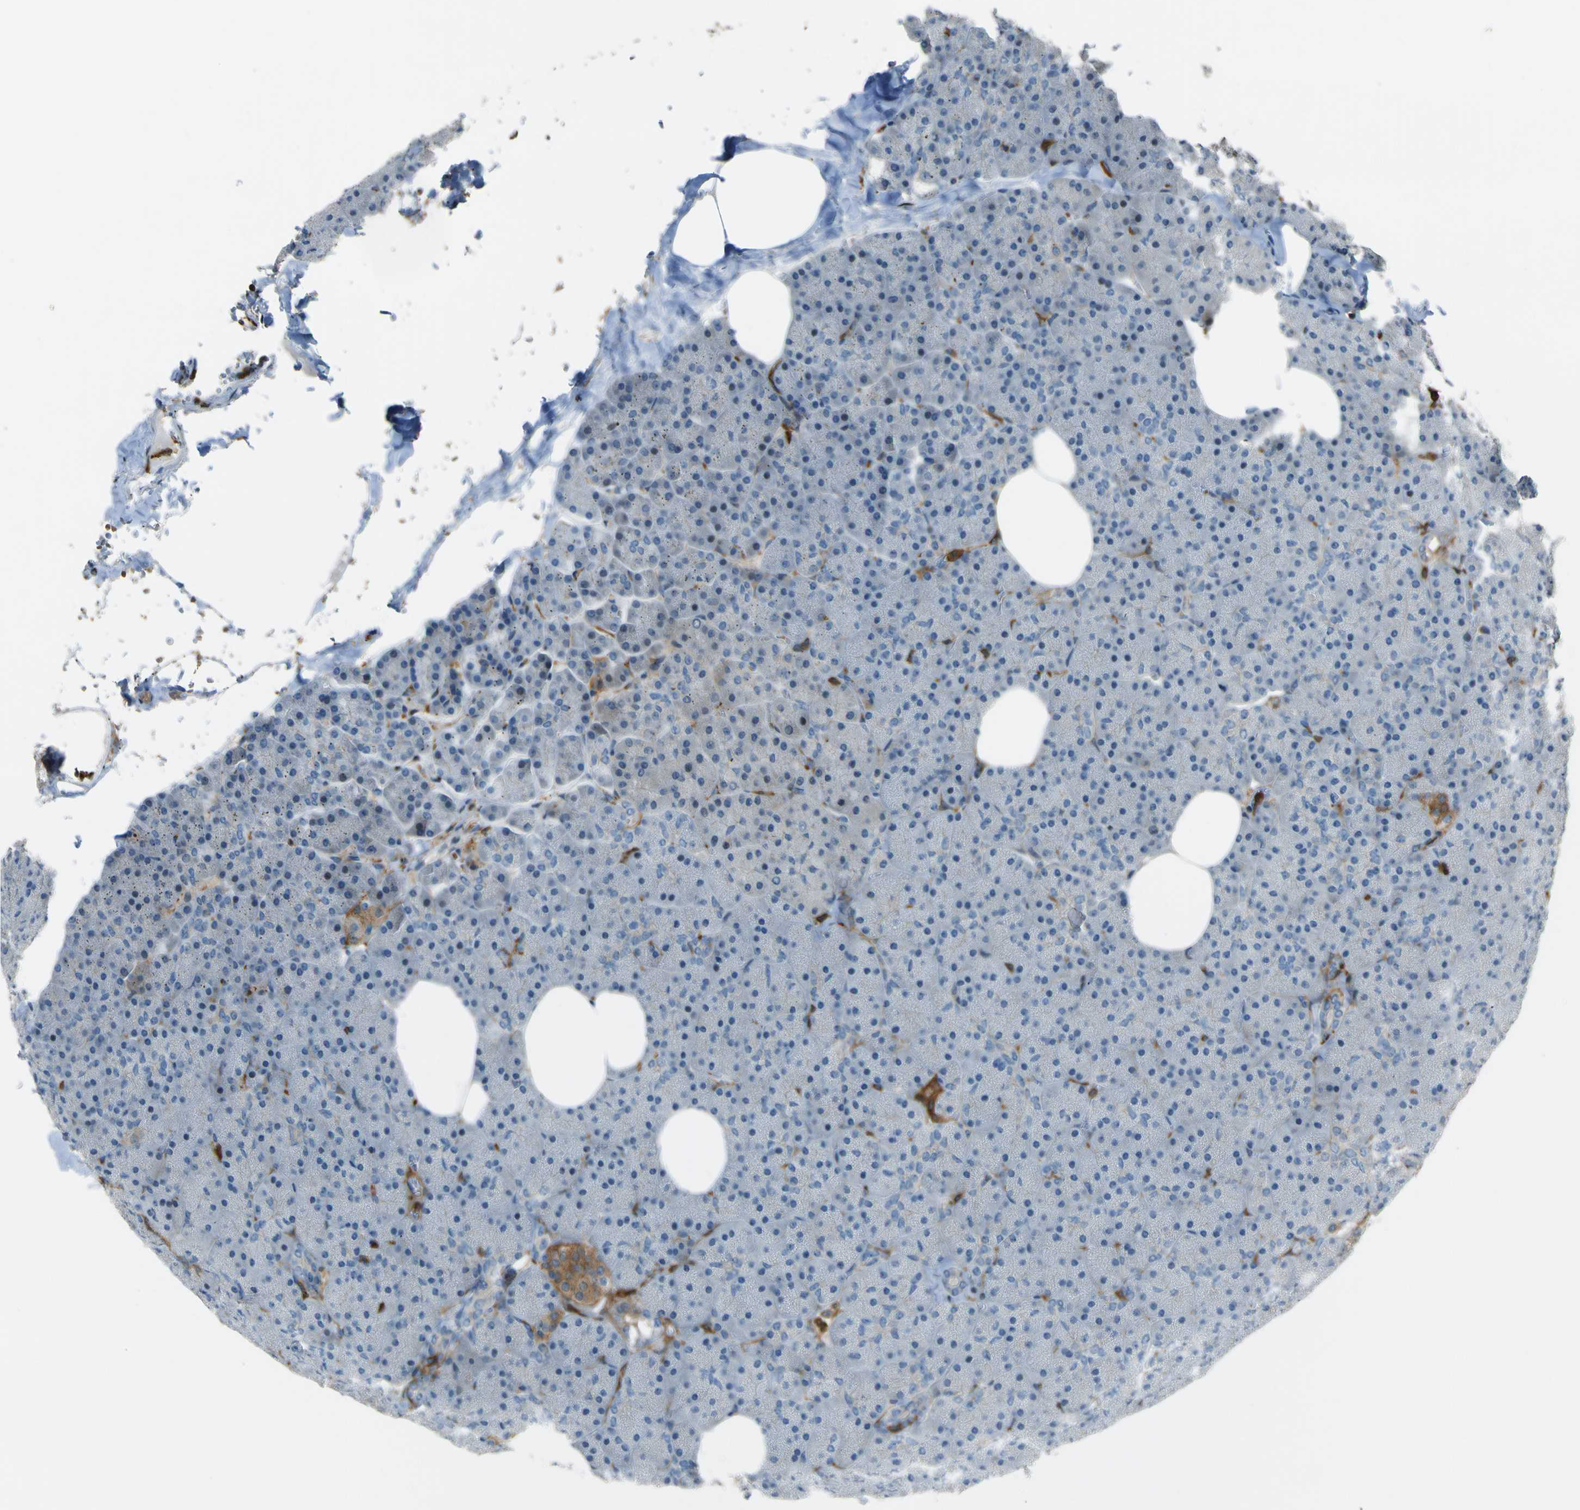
{"staining": {"intensity": "negative", "quantity": "none", "location": "none"}, "tissue": "pancreas", "cell_type": "Exocrine glandular cells", "image_type": "normal", "snomed": [{"axis": "morphology", "description": "Normal tissue, NOS"}, {"axis": "topography", "description": "Pancreas"}], "caption": "Immunohistochemistry (IHC) of unremarkable pancreas demonstrates no positivity in exocrine glandular cells.", "gene": "PCDHB5", "patient": {"sex": "female", "age": 35}}